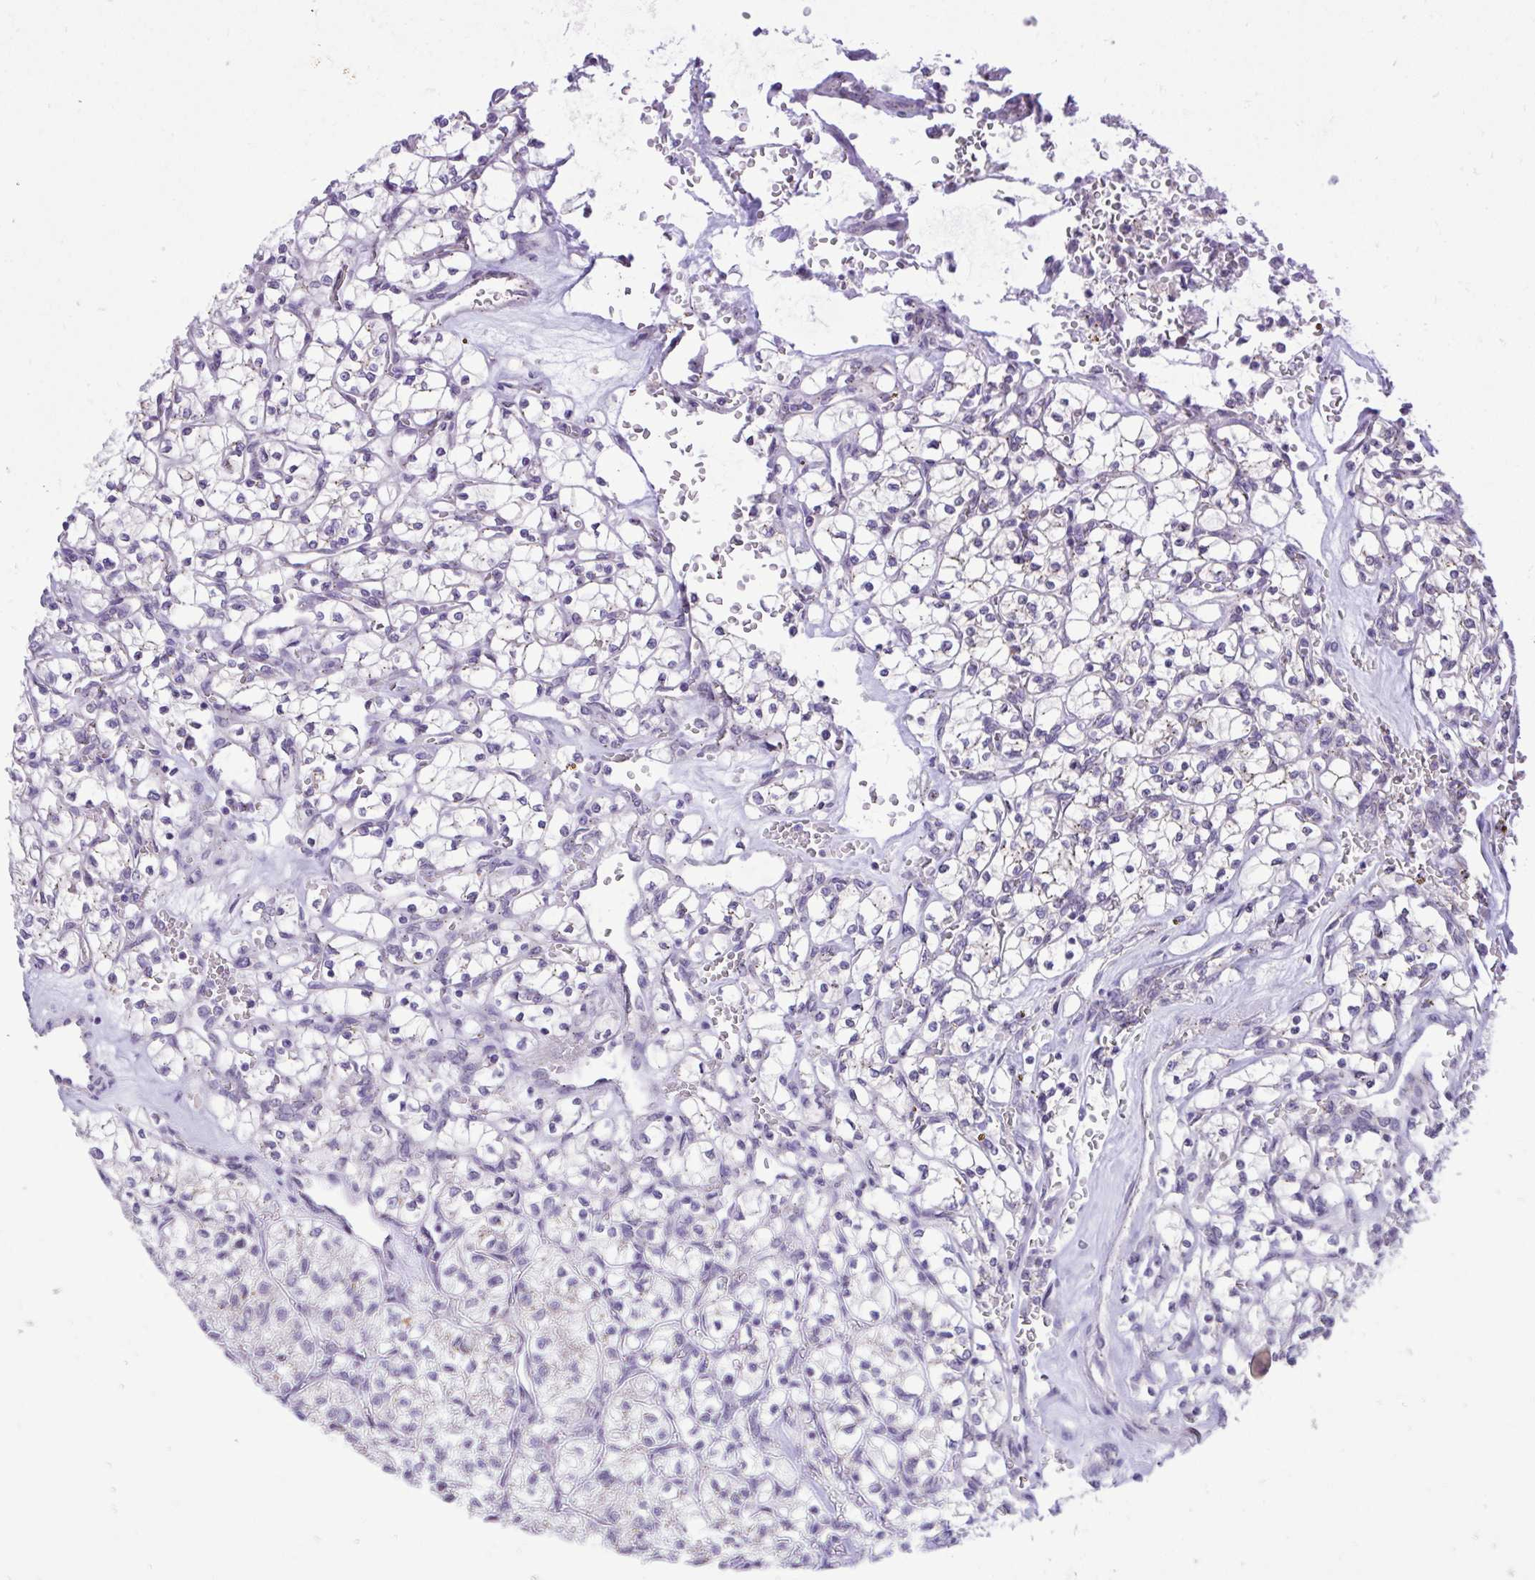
{"staining": {"intensity": "negative", "quantity": "none", "location": "none"}, "tissue": "renal cancer", "cell_type": "Tumor cells", "image_type": "cancer", "snomed": [{"axis": "morphology", "description": "Adenocarcinoma, NOS"}, {"axis": "topography", "description": "Kidney"}], "caption": "This is an IHC image of renal cancer. There is no expression in tumor cells.", "gene": "CEACAM18", "patient": {"sex": "female", "age": 64}}